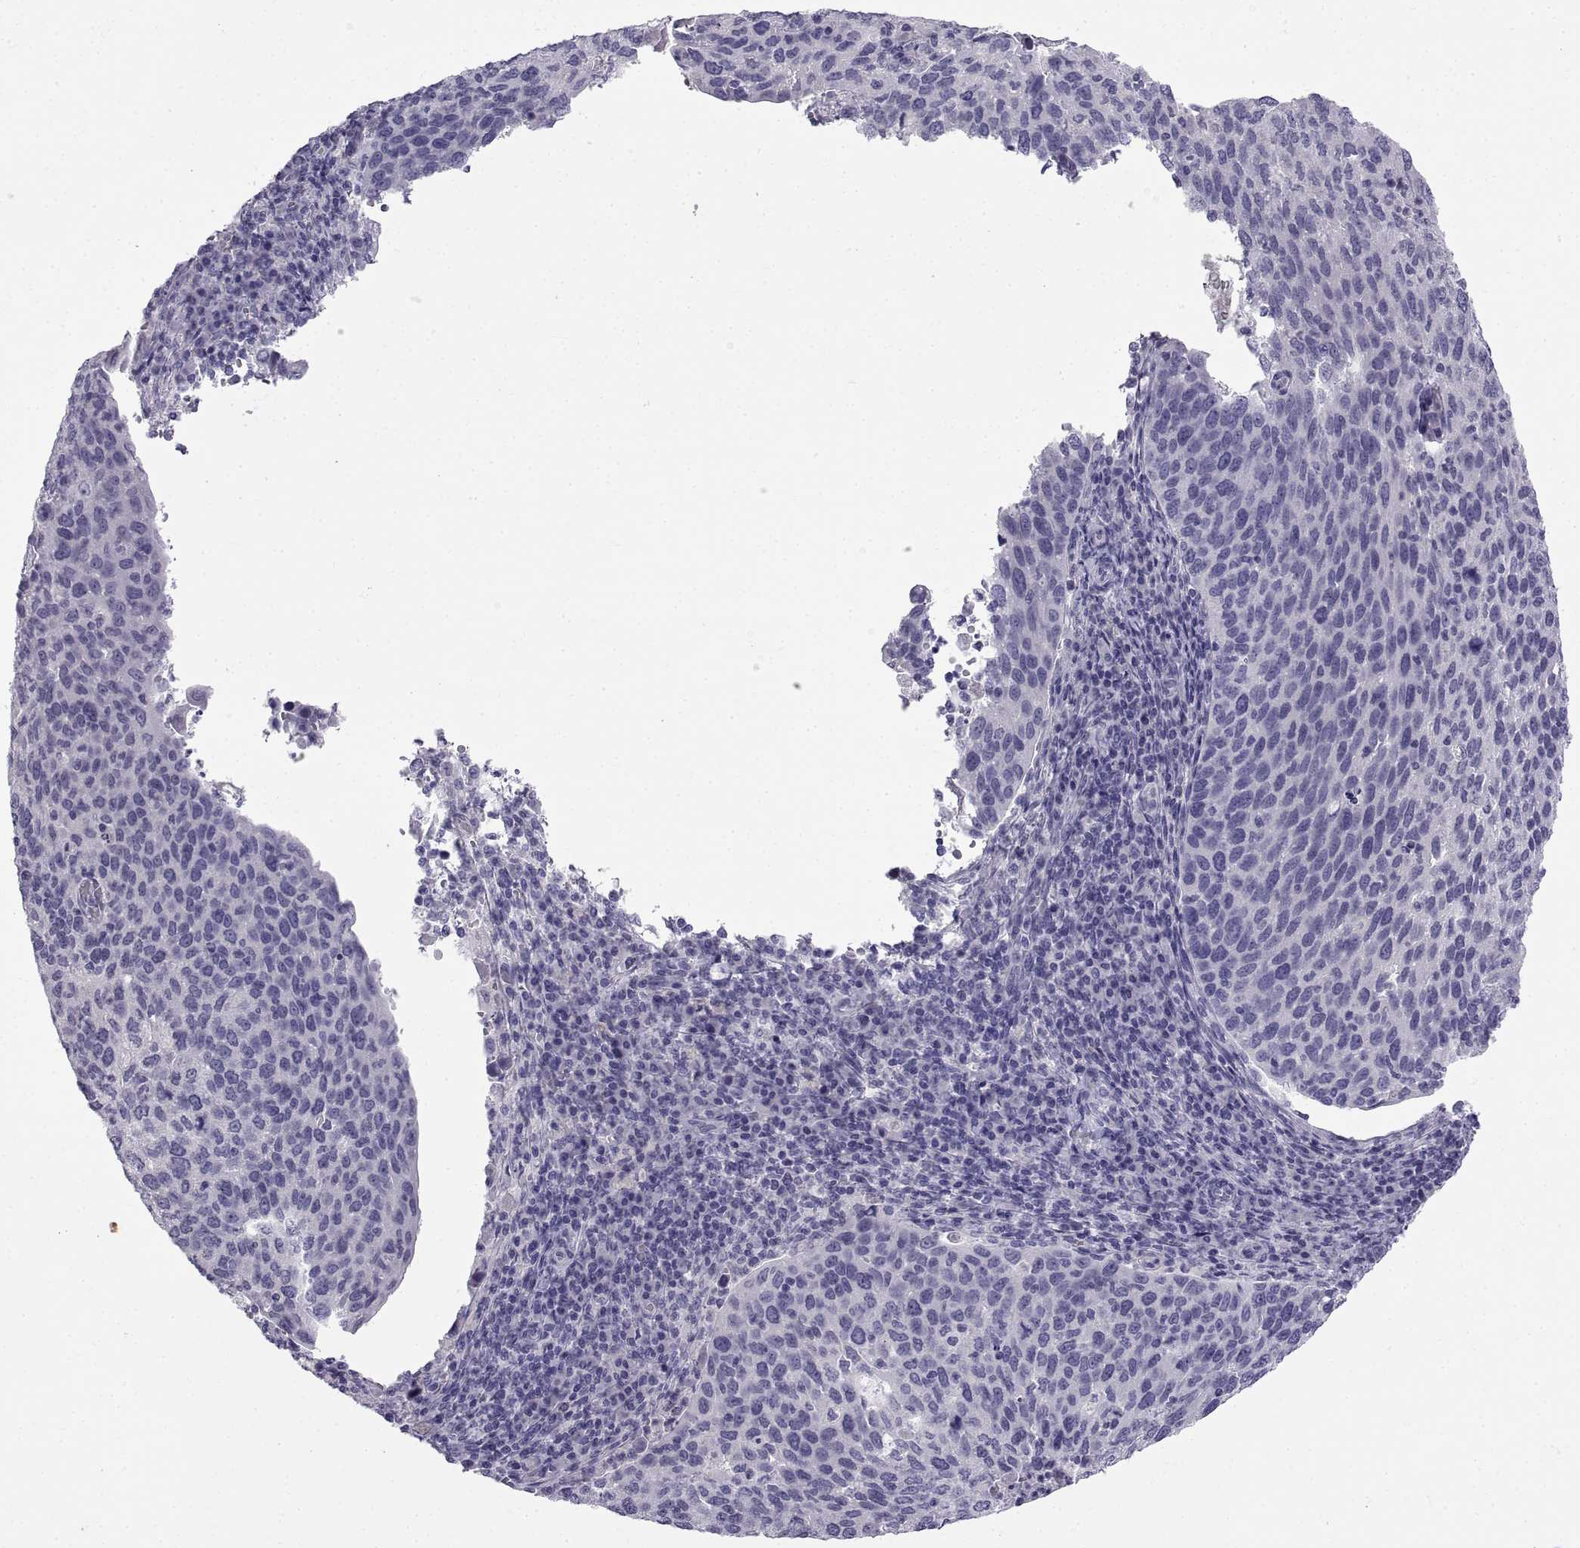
{"staining": {"intensity": "negative", "quantity": "none", "location": "none"}, "tissue": "cervical cancer", "cell_type": "Tumor cells", "image_type": "cancer", "snomed": [{"axis": "morphology", "description": "Squamous cell carcinoma, NOS"}, {"axis": "topography", "description": "Cervix"}], "caption": "An image of squamous cell carcinoma (cervical) stained for a protein demonstrates no brown staining in tumor cells.", "gene": "SPDYE1", "patient": {"sex": "female", "age": 54}}